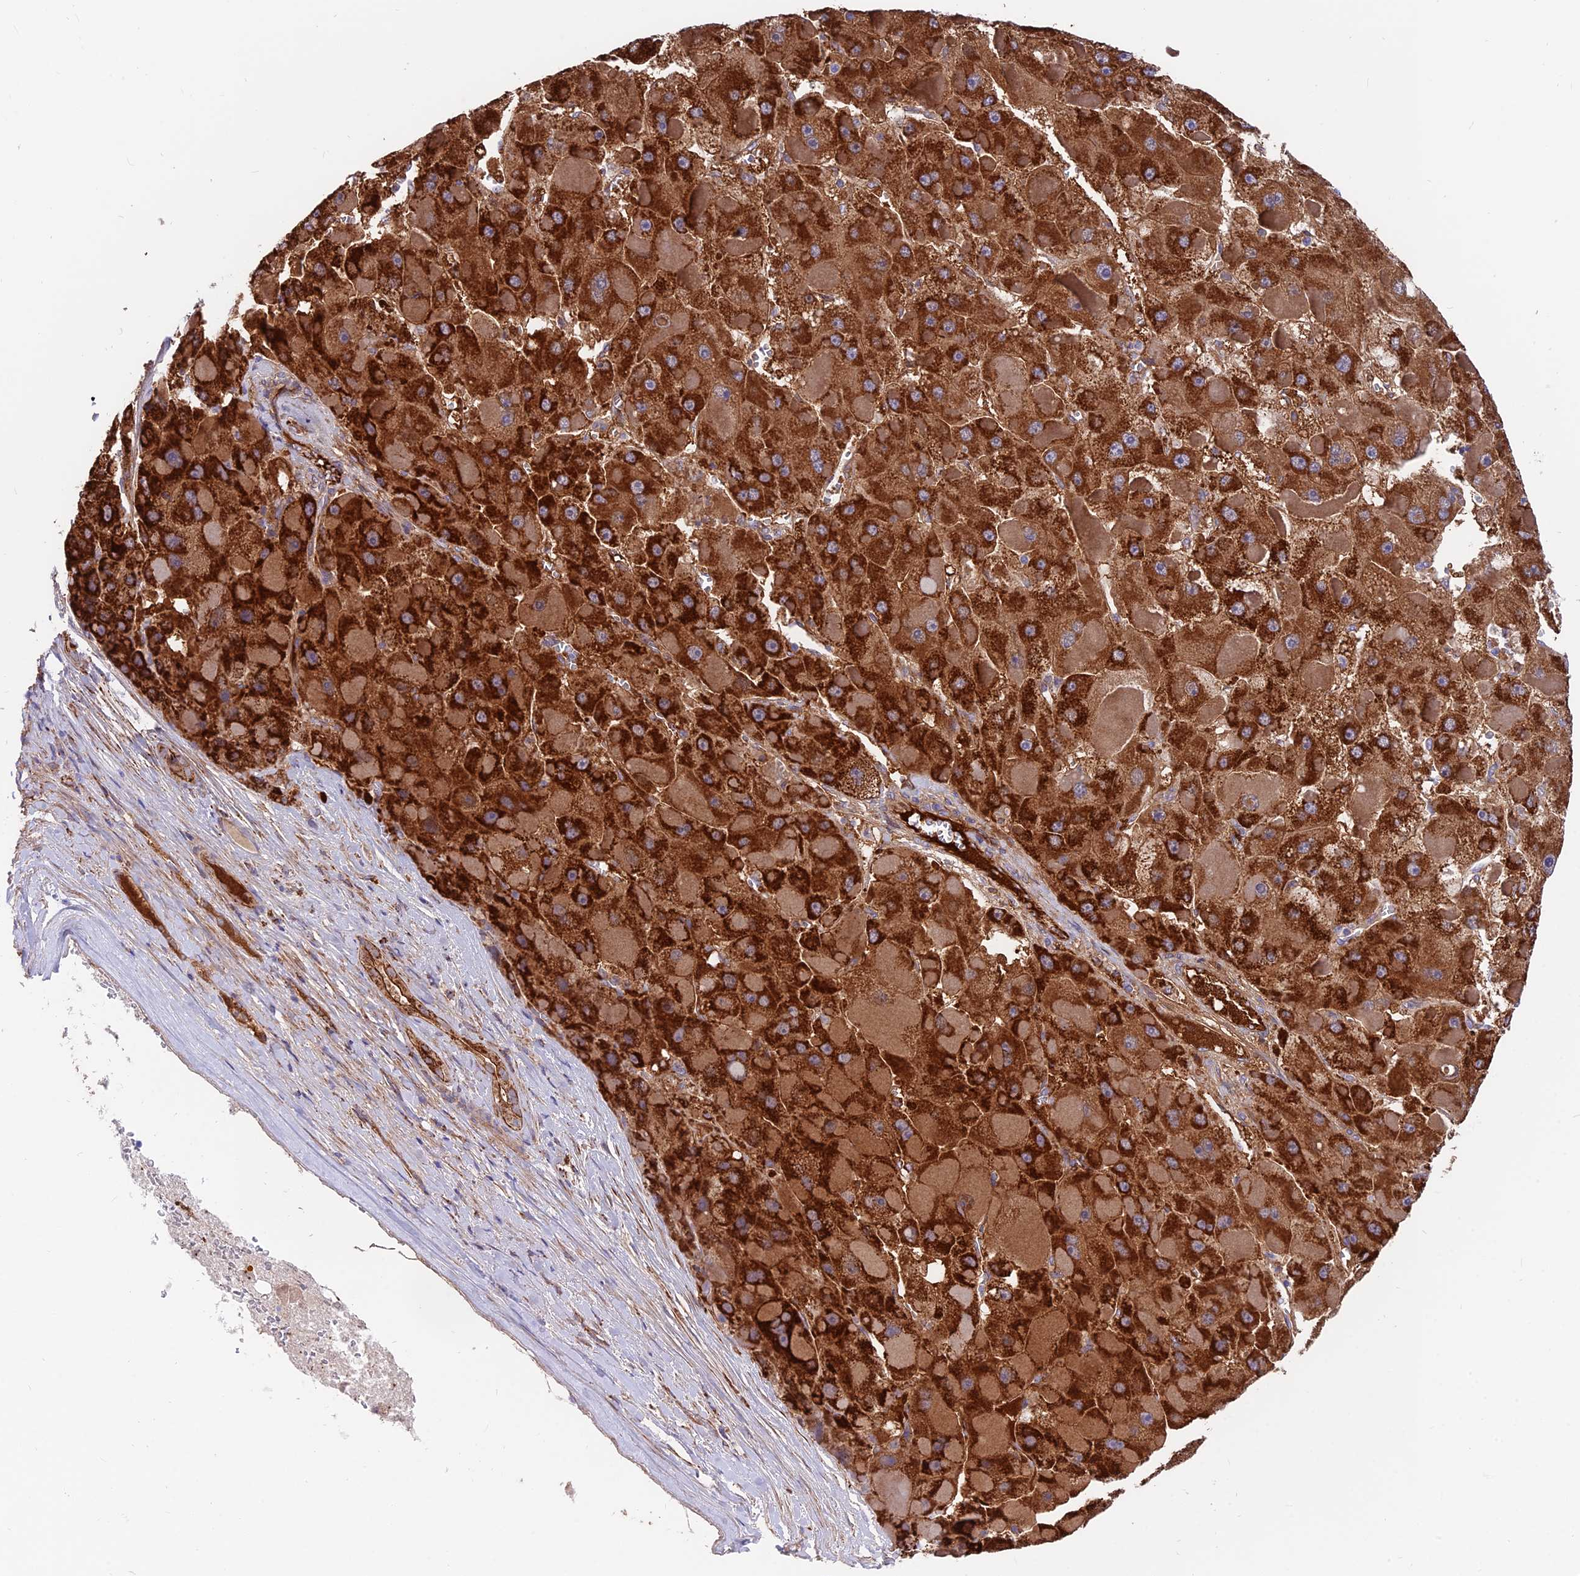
{"staining": {"intensity": "strong", "quantity": ">75%", "location": "cytoplasmic/membranous"}, "tissue": "liver cancer", "cell_type": "Tumor cells", "image_type": "cancer", "snomed": [{"axis": "morphology", "description": "Carcinoma, Hepatocellular, NOS"}, {"axis": "topography", "description": "Liver"}], "caption": "Tumor cells demonstrate high levels of strong cytoplasmic/membranous positivity in about >75% of cells in liver cancer. Immunohistochemistry stains the protein in brown and the nuclei are stained blue.", "gene": "TIGD6", "patient": {"sex": "female", "age": 73}}